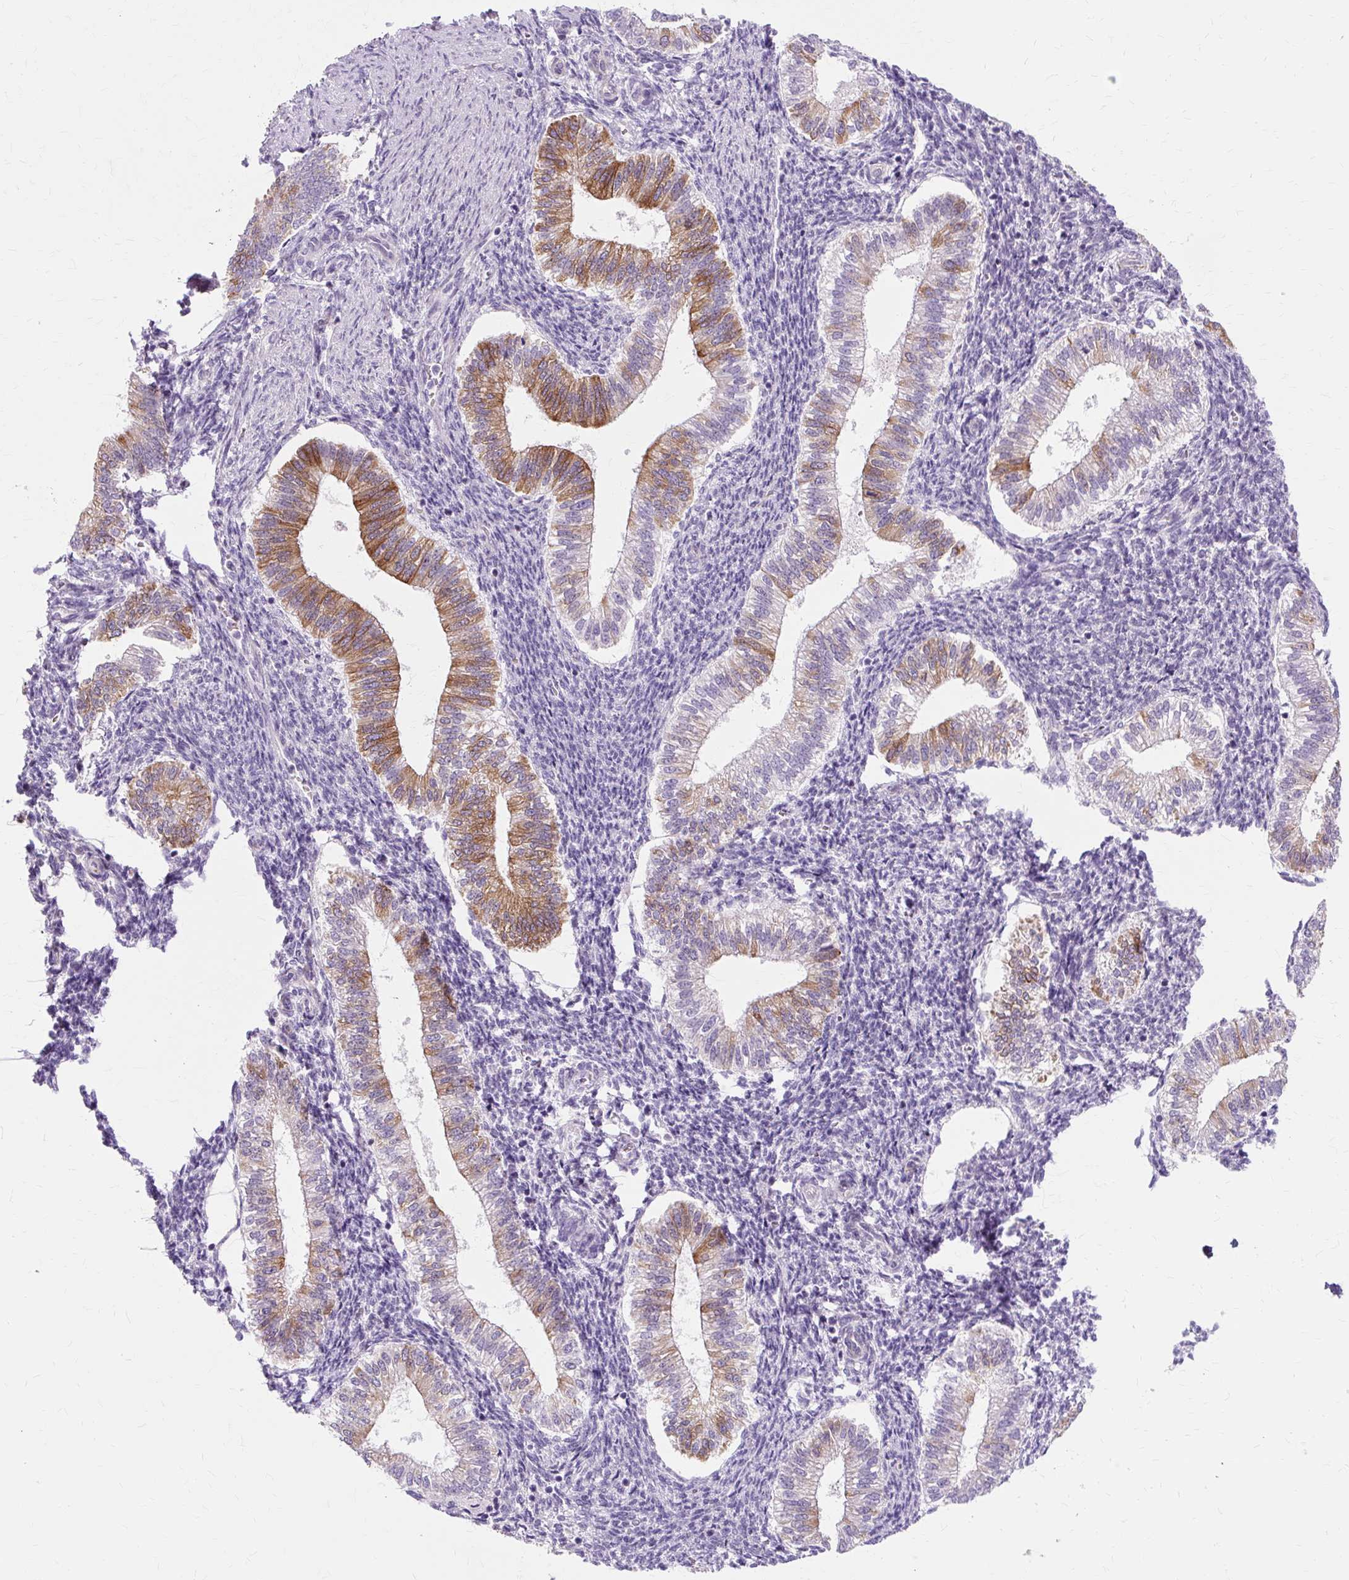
{"staining": {"intensity": "negative", "quantity": "none", "location": "none"}, "tissue": "endometrium", "cell_type": "Cells in endometrial stroma", "image_type": "normal", "snomed": [{"axis": "morphology", "description": "Normal tissue, NOS"}, {"axis": "topography", "description": "Endometrium"}], "caption": "The photomicrograph demonstrates no significant positivity in cells in endometrial stroma of endometrium.", "gene": "ZNF35", "patient": {"sex": "female", "age": 25}}